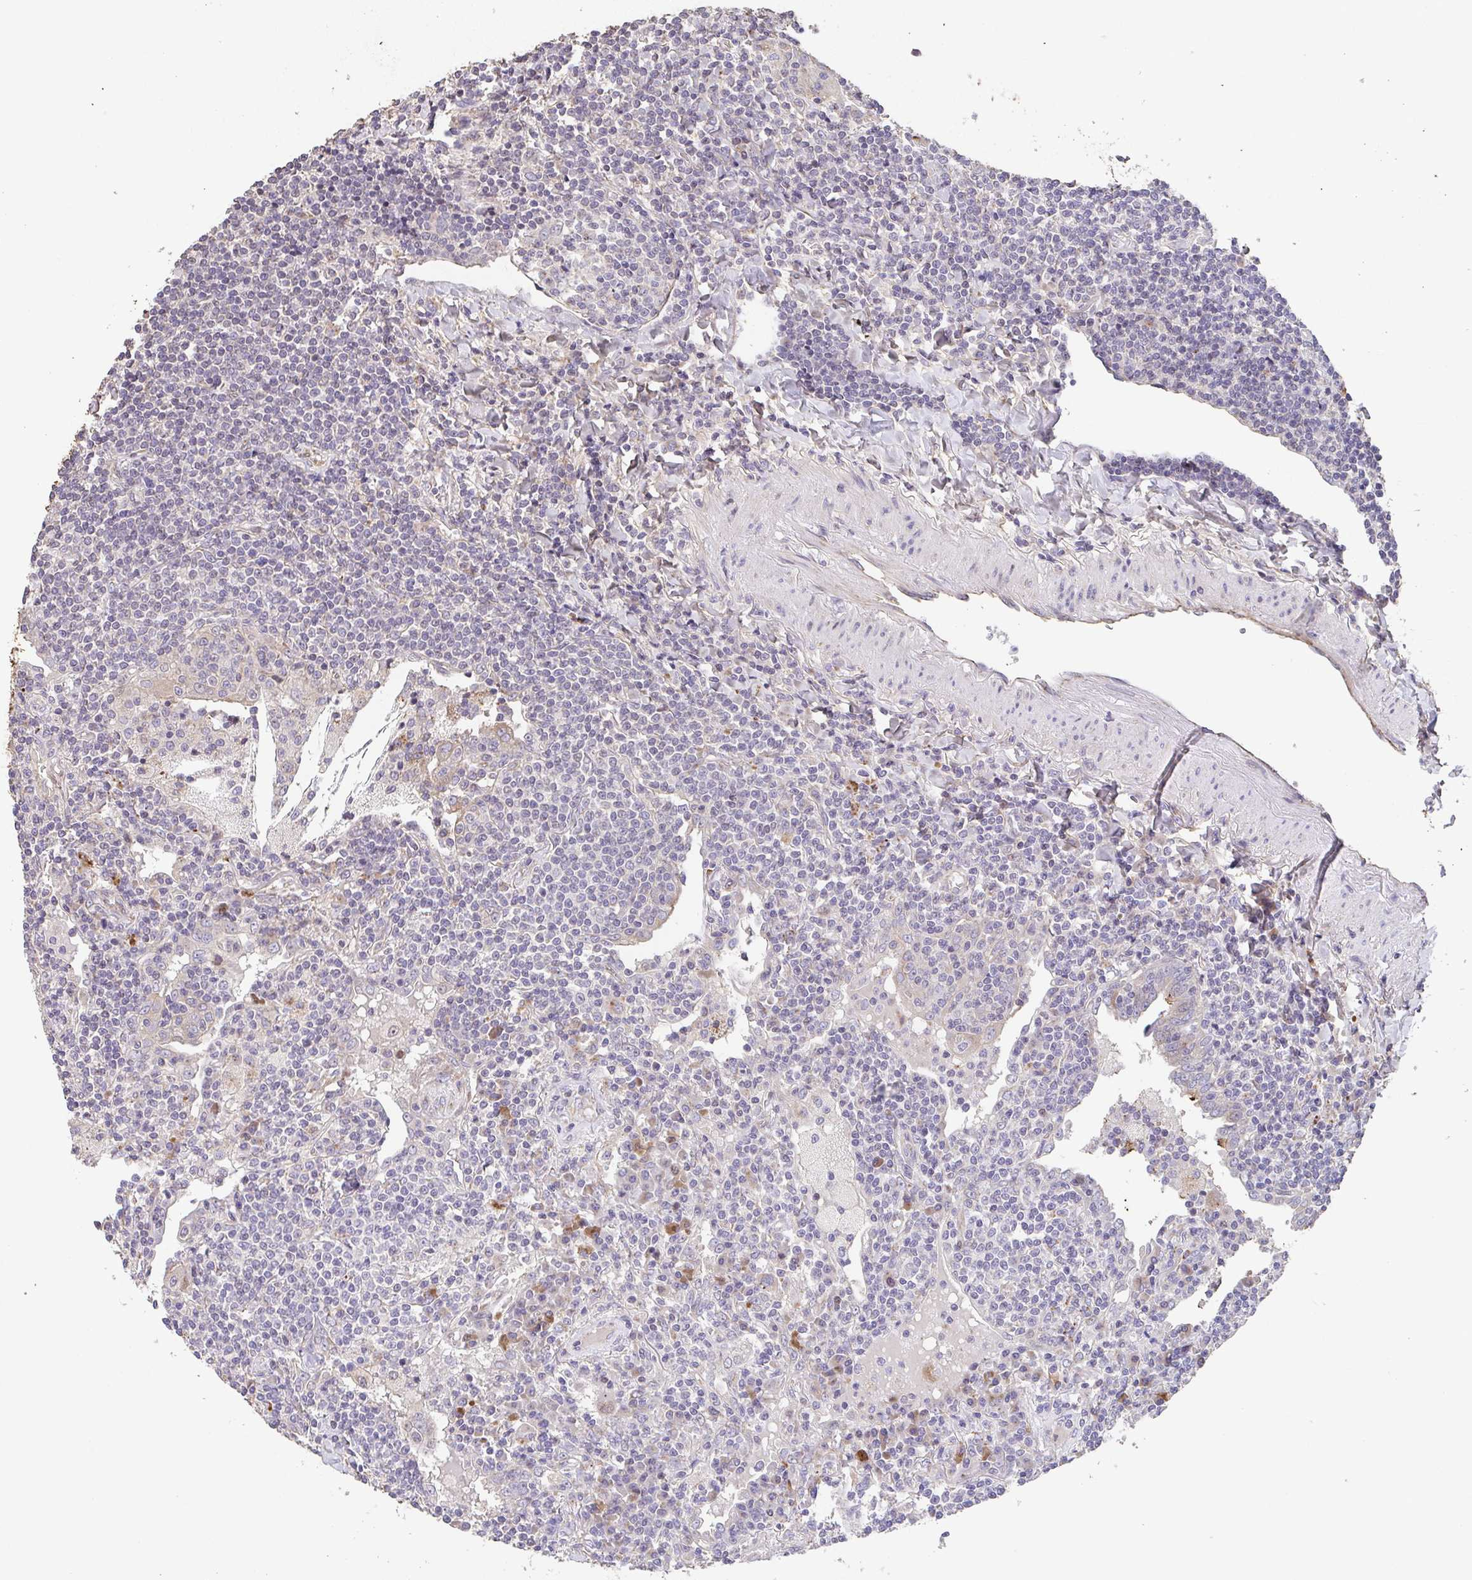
{"staining": {"intensity": "negative", "quantity": "none", "location": "none"}, "tissue": "lymphoma", "cell_type": "Tumor cells", "image_type": "cancer", "snomed": [{"axis": "morphology", "description": "Malignant lymphoma, non-Hodgkin's type, Low grade"}, {"axis": "topography", "description": "Lung"}], "caption": "DAB immunohistochemical staining of low-grade malignant lymphoma, non-Hodgkin's type displays no significant staining in tumor cells.", "gene": "RUNDC3B", "patient": {"sex": "female", "age": 71}}